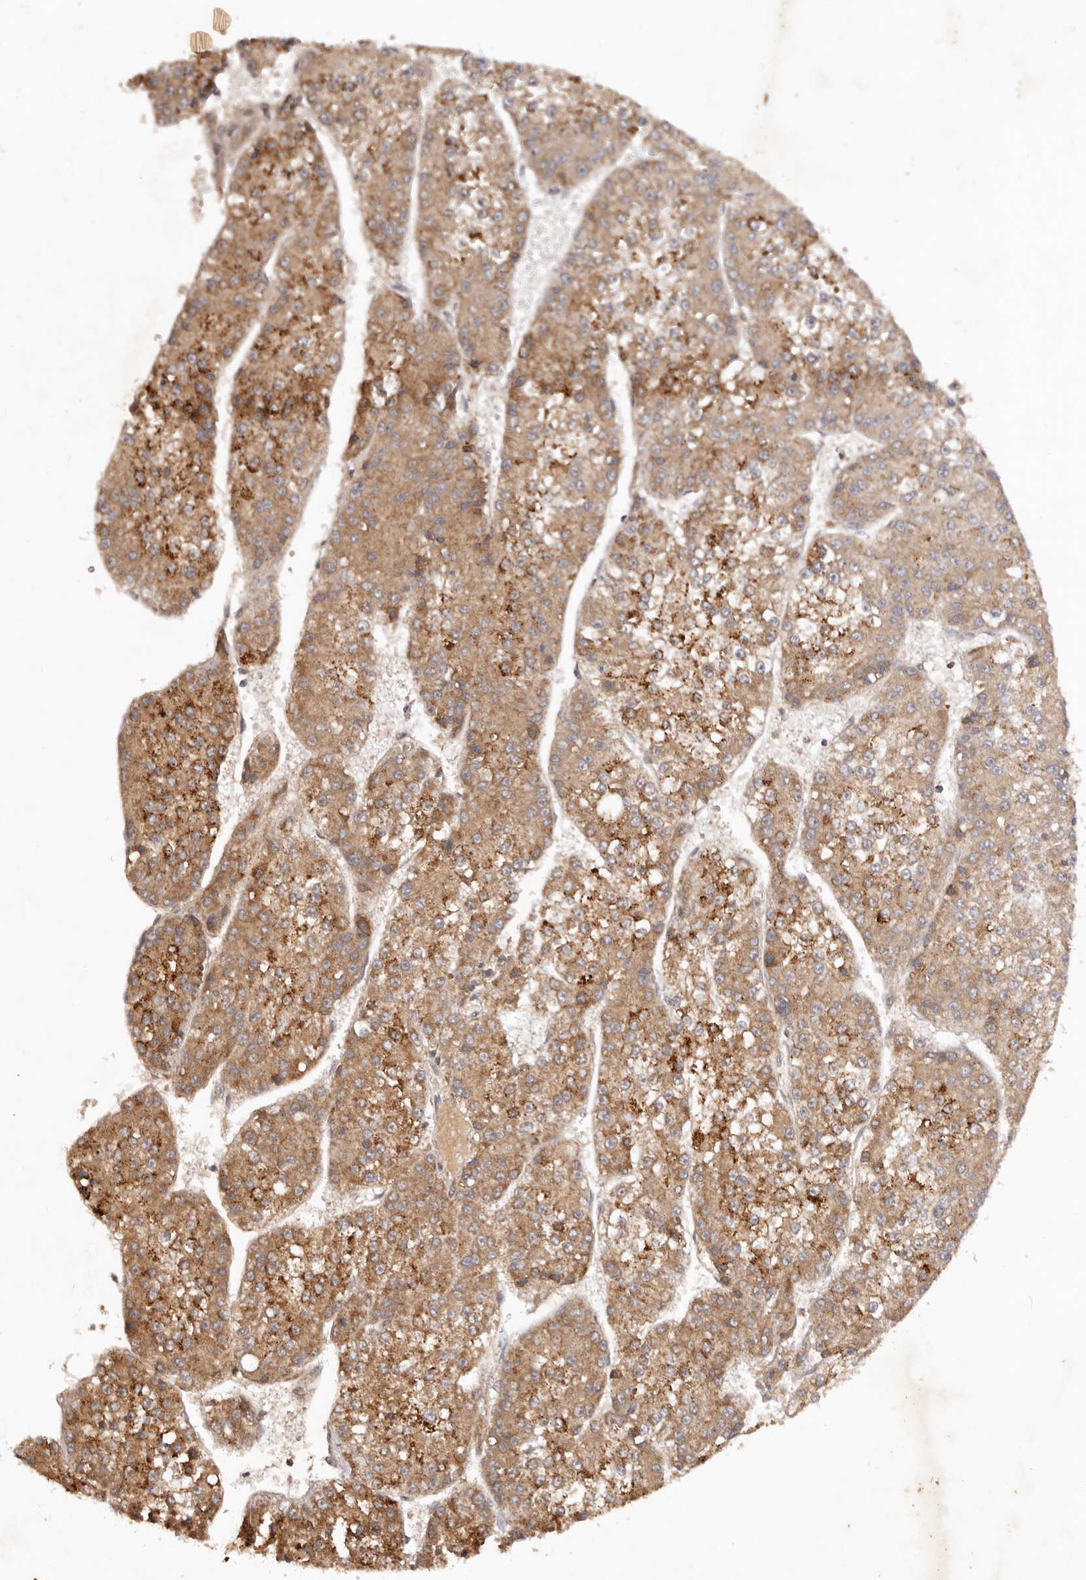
{"staining": {"intensity": "strong", "quantity": "25%-75%", "location": "cytoplasmic/membranous"}, "tissue": "liver cancer", "cell_type": "Tumor cells", "image_type": "cancer", "snomed": [{"axis": "morphology", "description": "Carcinoma, Hepatocellular, NOS"}, {"axis": "topography", "description": "Liver"}], "caption": "Liver cancer (hepatocellular carcinoma) stained with IHC reveals strong cytoplasmic/membranous expression in approximately 25%-75% of tumor cells.", "gene": "PKIB", "patient": {"sex": "female", "age": 73}}